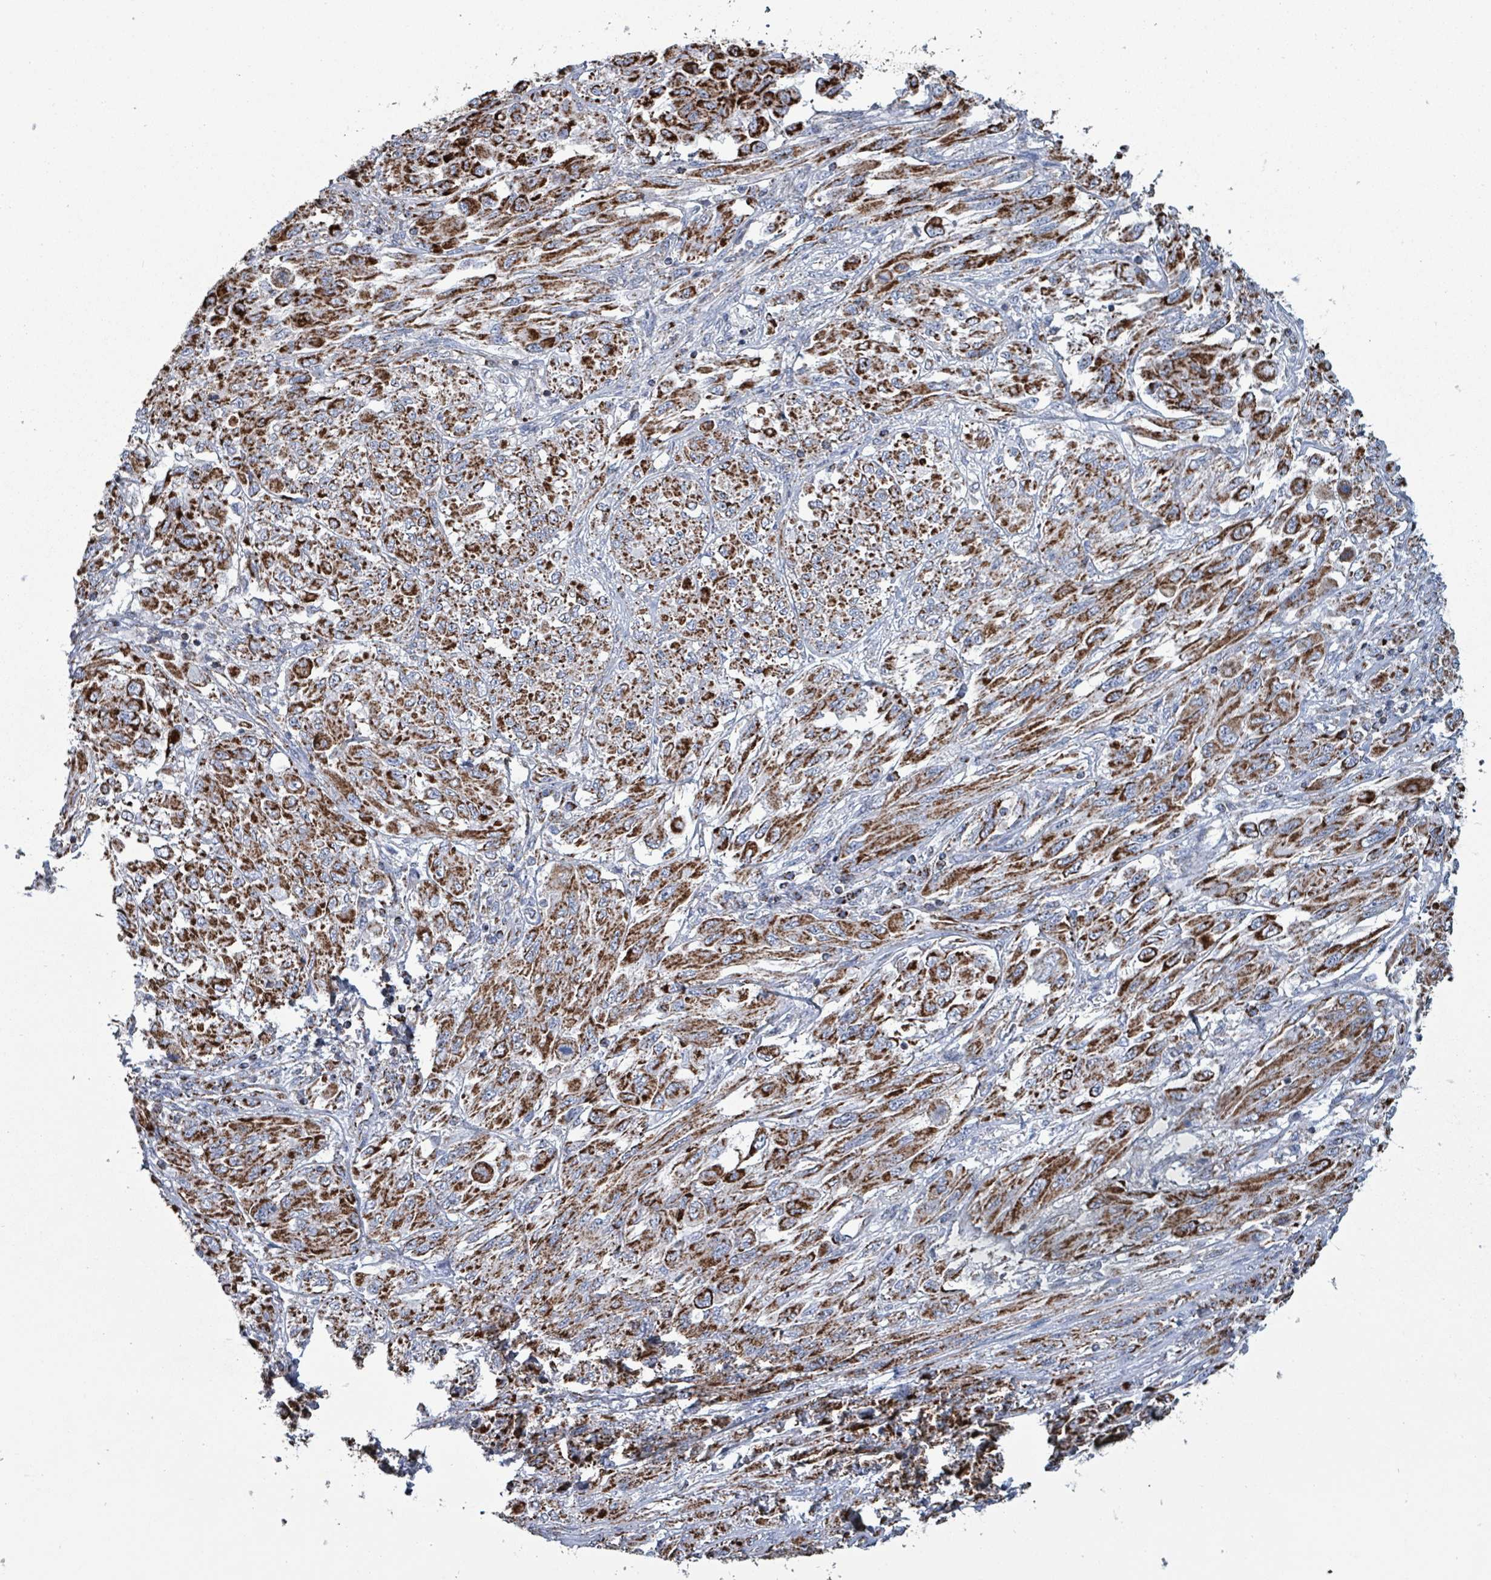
{"staining": {"intensity": "strong", "quantity": ">75%", "location": "cytoplasmic/membranous"}, "tissue": "melanoma", "cell_type": "Tumor cells", "image_type": "cancer", "snomed": [{"axis": "morphology", "description": "Malignant melanoma, NOS"}, {"axis": "topography", "description": "Skin"}], "caption": "Melanoma tissue demonstrates strong cytoplasmic/membranous staining in about >75% of tumor cells, visualized by immunohistochemistry.", "gene": "IDH3B", "patient": {"sex": "female", "age": 91}}